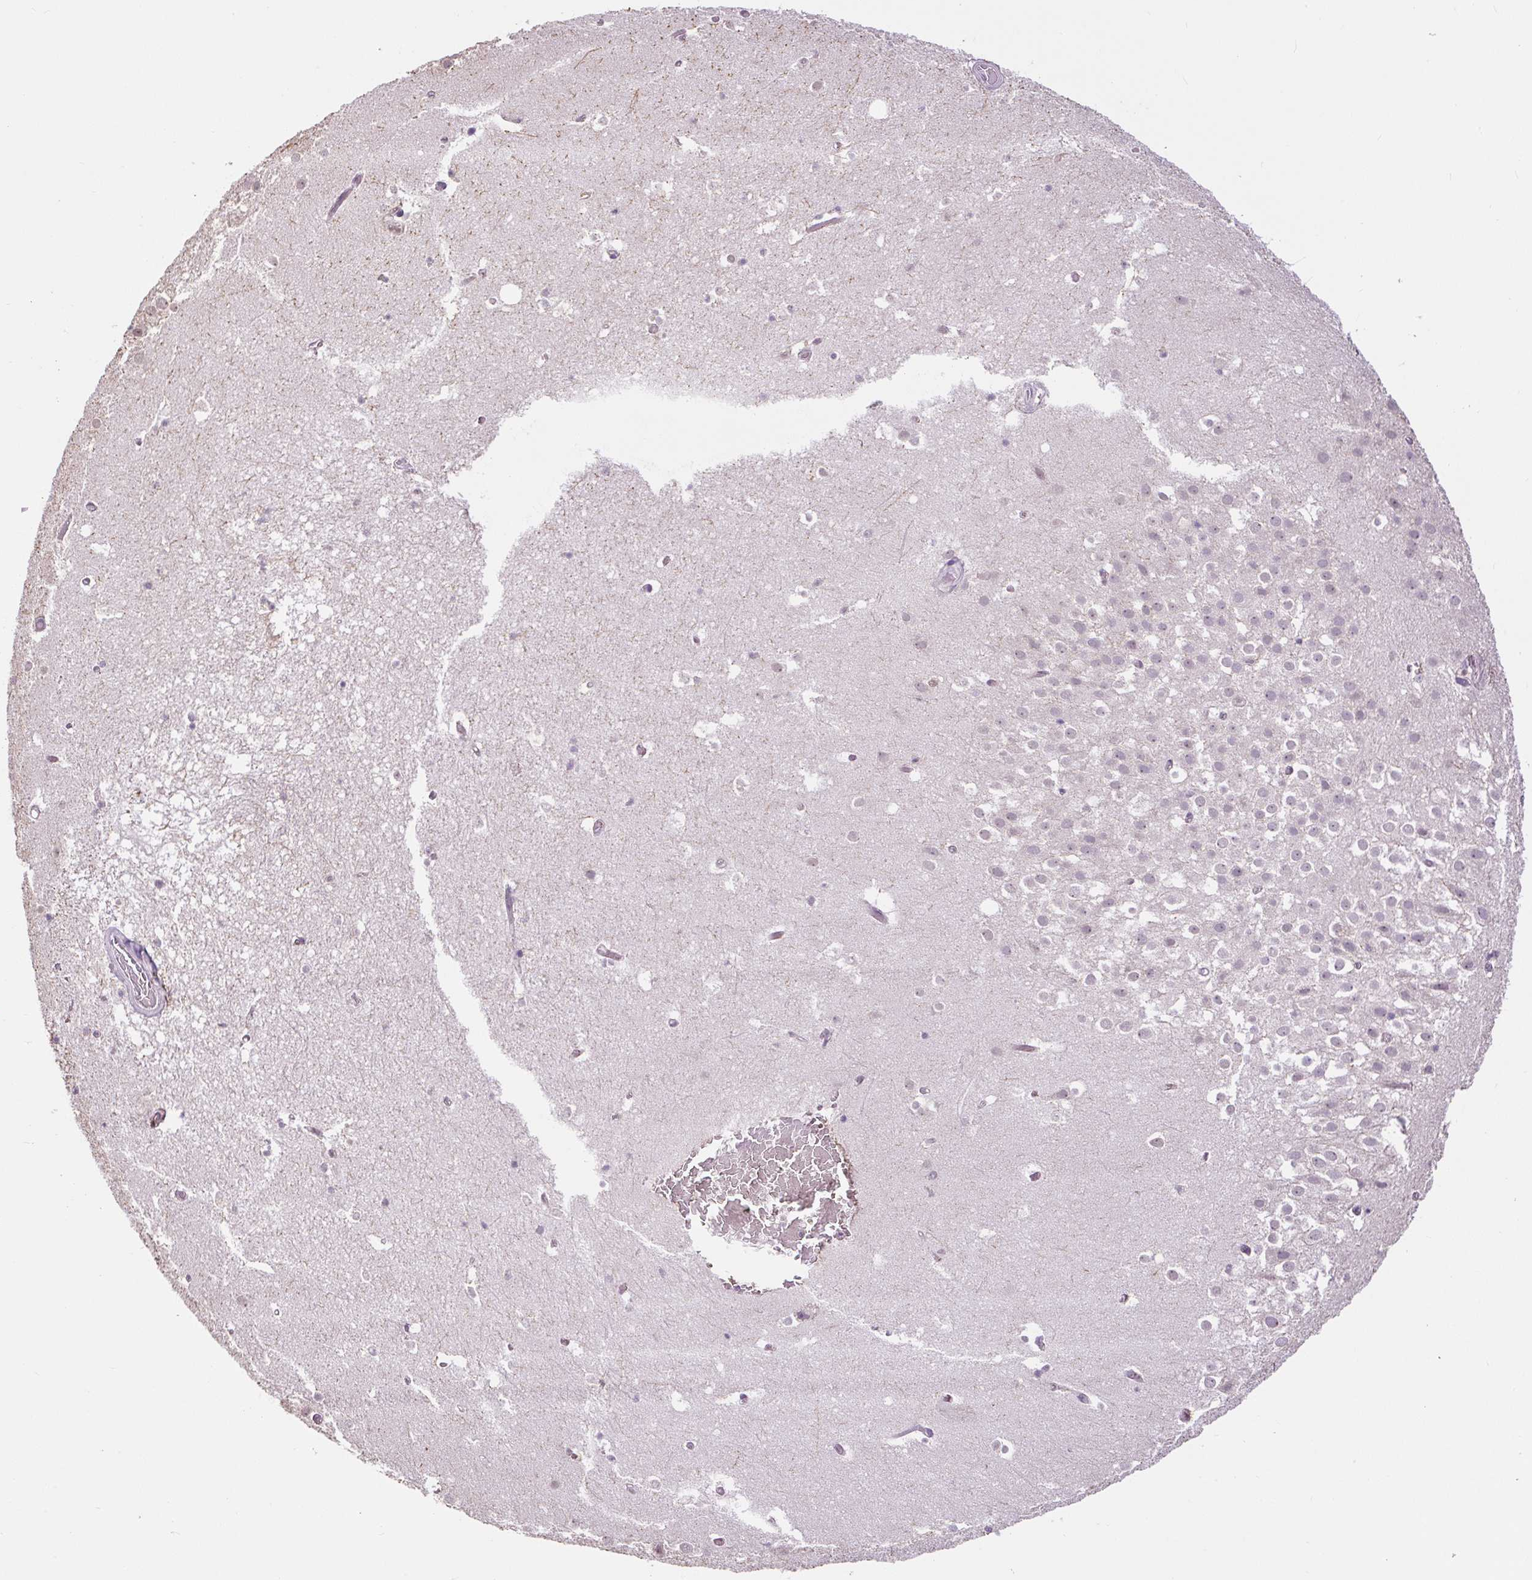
{"staining": {"intensity": "negative", "quantity": "none", "location": "none"}, "tissue": "hippocampus", "cell_type": "Glial cells", "image_type": "normal", "snomed": [{"axis": "morphology", "description": "Normal tissue, NOS"}, {"axis": "topography", "description": "Hippocampus"}], "caption": "A photomicrograph of human hippocampus is negative for staining in glial cells. Brightfield microscopy of IHC stained with DAB (brown) and hematoxylin (blue), captured at high magnification.", "gene": "RACGAP1", "patient": {"sex": "female", "age": 52}}